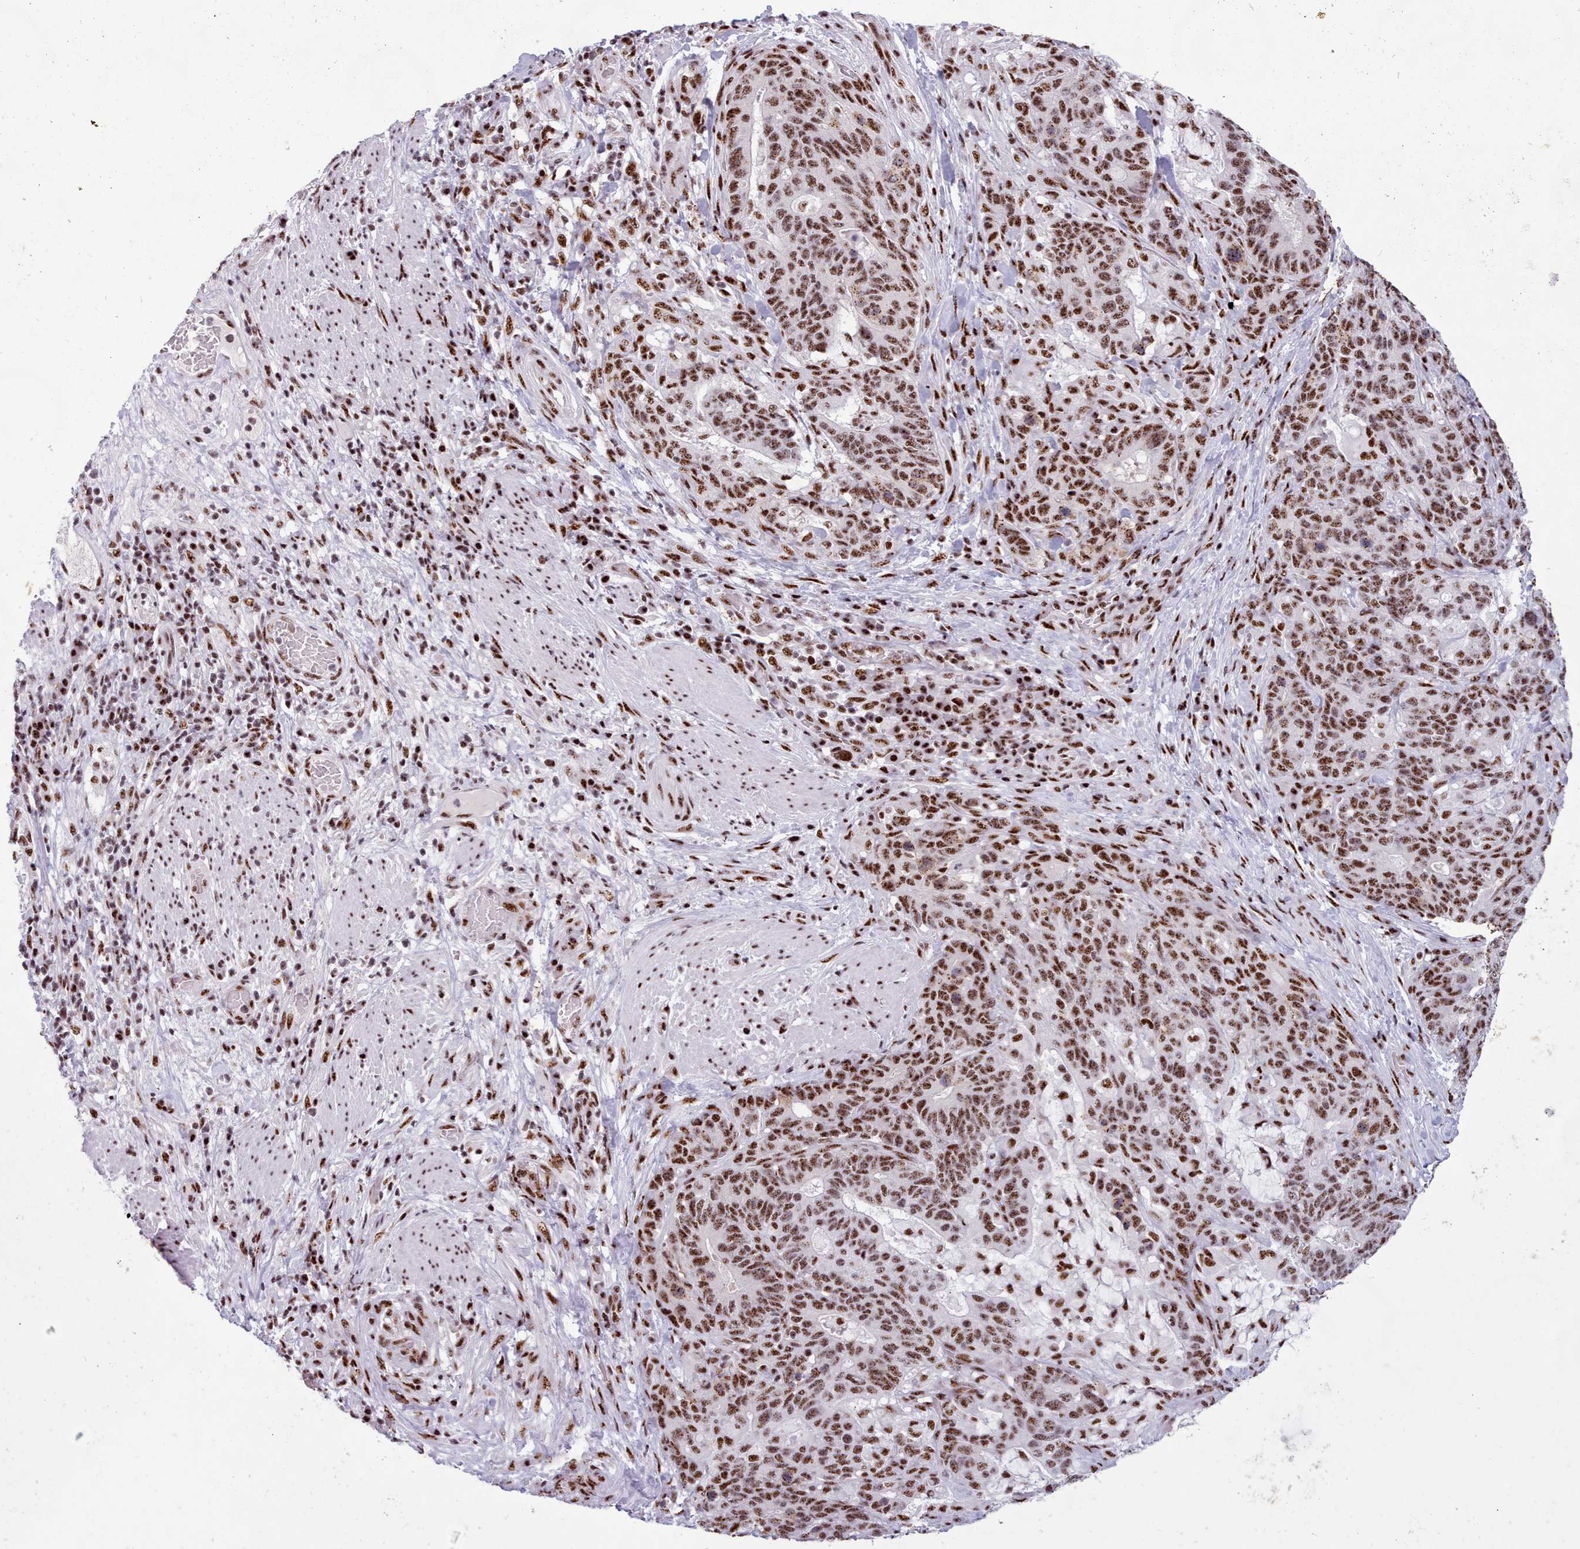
{"staining": {"intensity": "strong", "quantity": ">75%", "location": "nuclear"}, "tissue": "stomach cancer", "cell_type": "Tumor cells", "image_type": "cancer", "snomed": [{"axis": "morphology", "description": "Normal tissue, NOS"}, {"axis": "morphology", "description": "Adenocarcinoma, NOS"}, {"axis": "topography", "description": "Stomach"}], "caption": "Human adenocarcinoma (stomach) stained for a protein (brown) exhibits strong nuclear positive staining in approximately >75% of tumor cells.", "gene": "TMEM35B", "patient": {"sex": "female", "age": 64}}